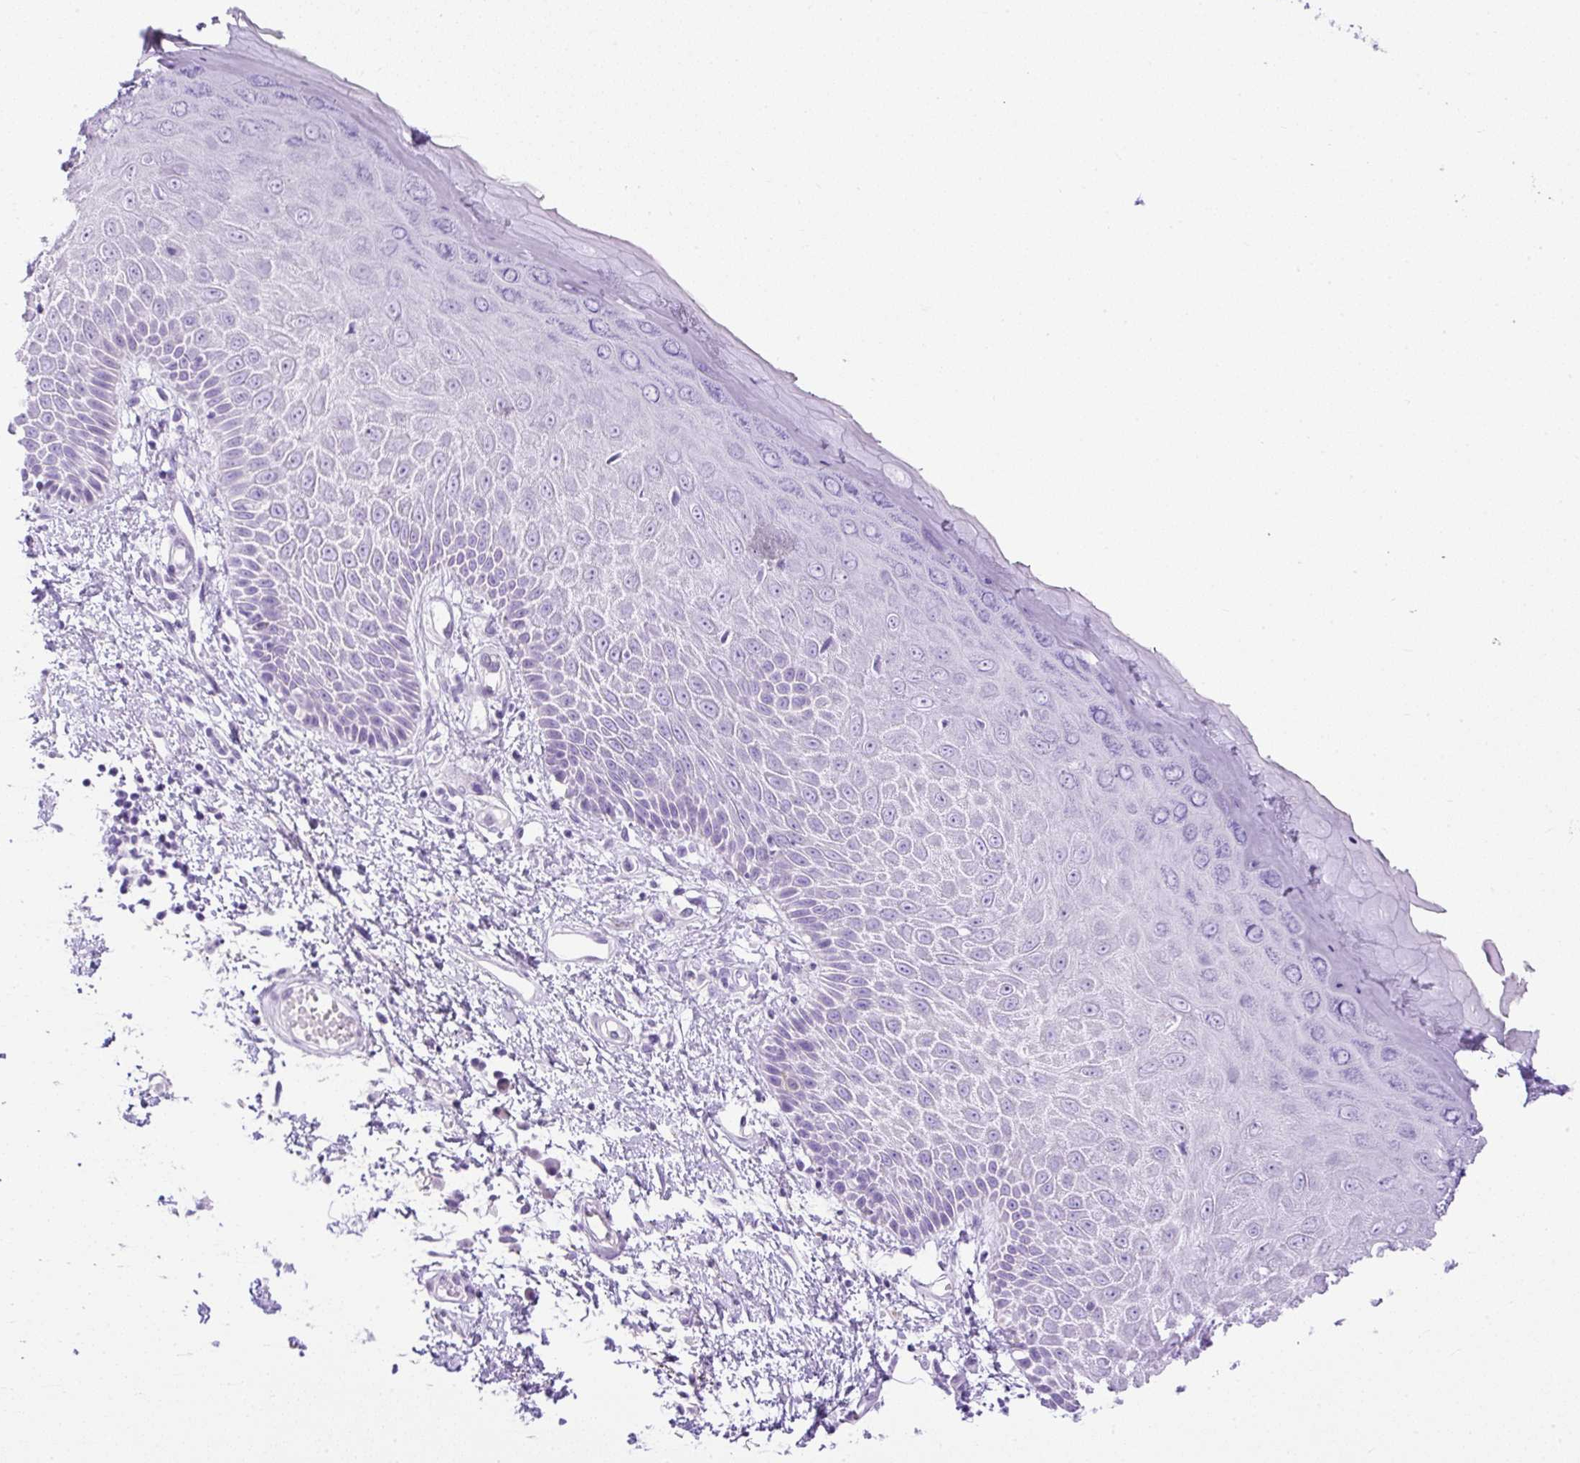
{"staining": {"intensity": "negative", "quantity": "none", "location": "none"}, "tissue": "skin", "cell_type": "Epidermal cells", "image_type": "normal", "snomed": [{"axis": "morphology", "description": "Normal tissue, NOS"}, {"axis": "topography", "description": "Anal"}, {"axis": "topography", "description": "Peripheral nerve tissue"}], "caption": "Epidermal cells show no significant expression in unremarkable skin.", "gene": "UPP1", "patient": {"sex": "male", "age": 78}}